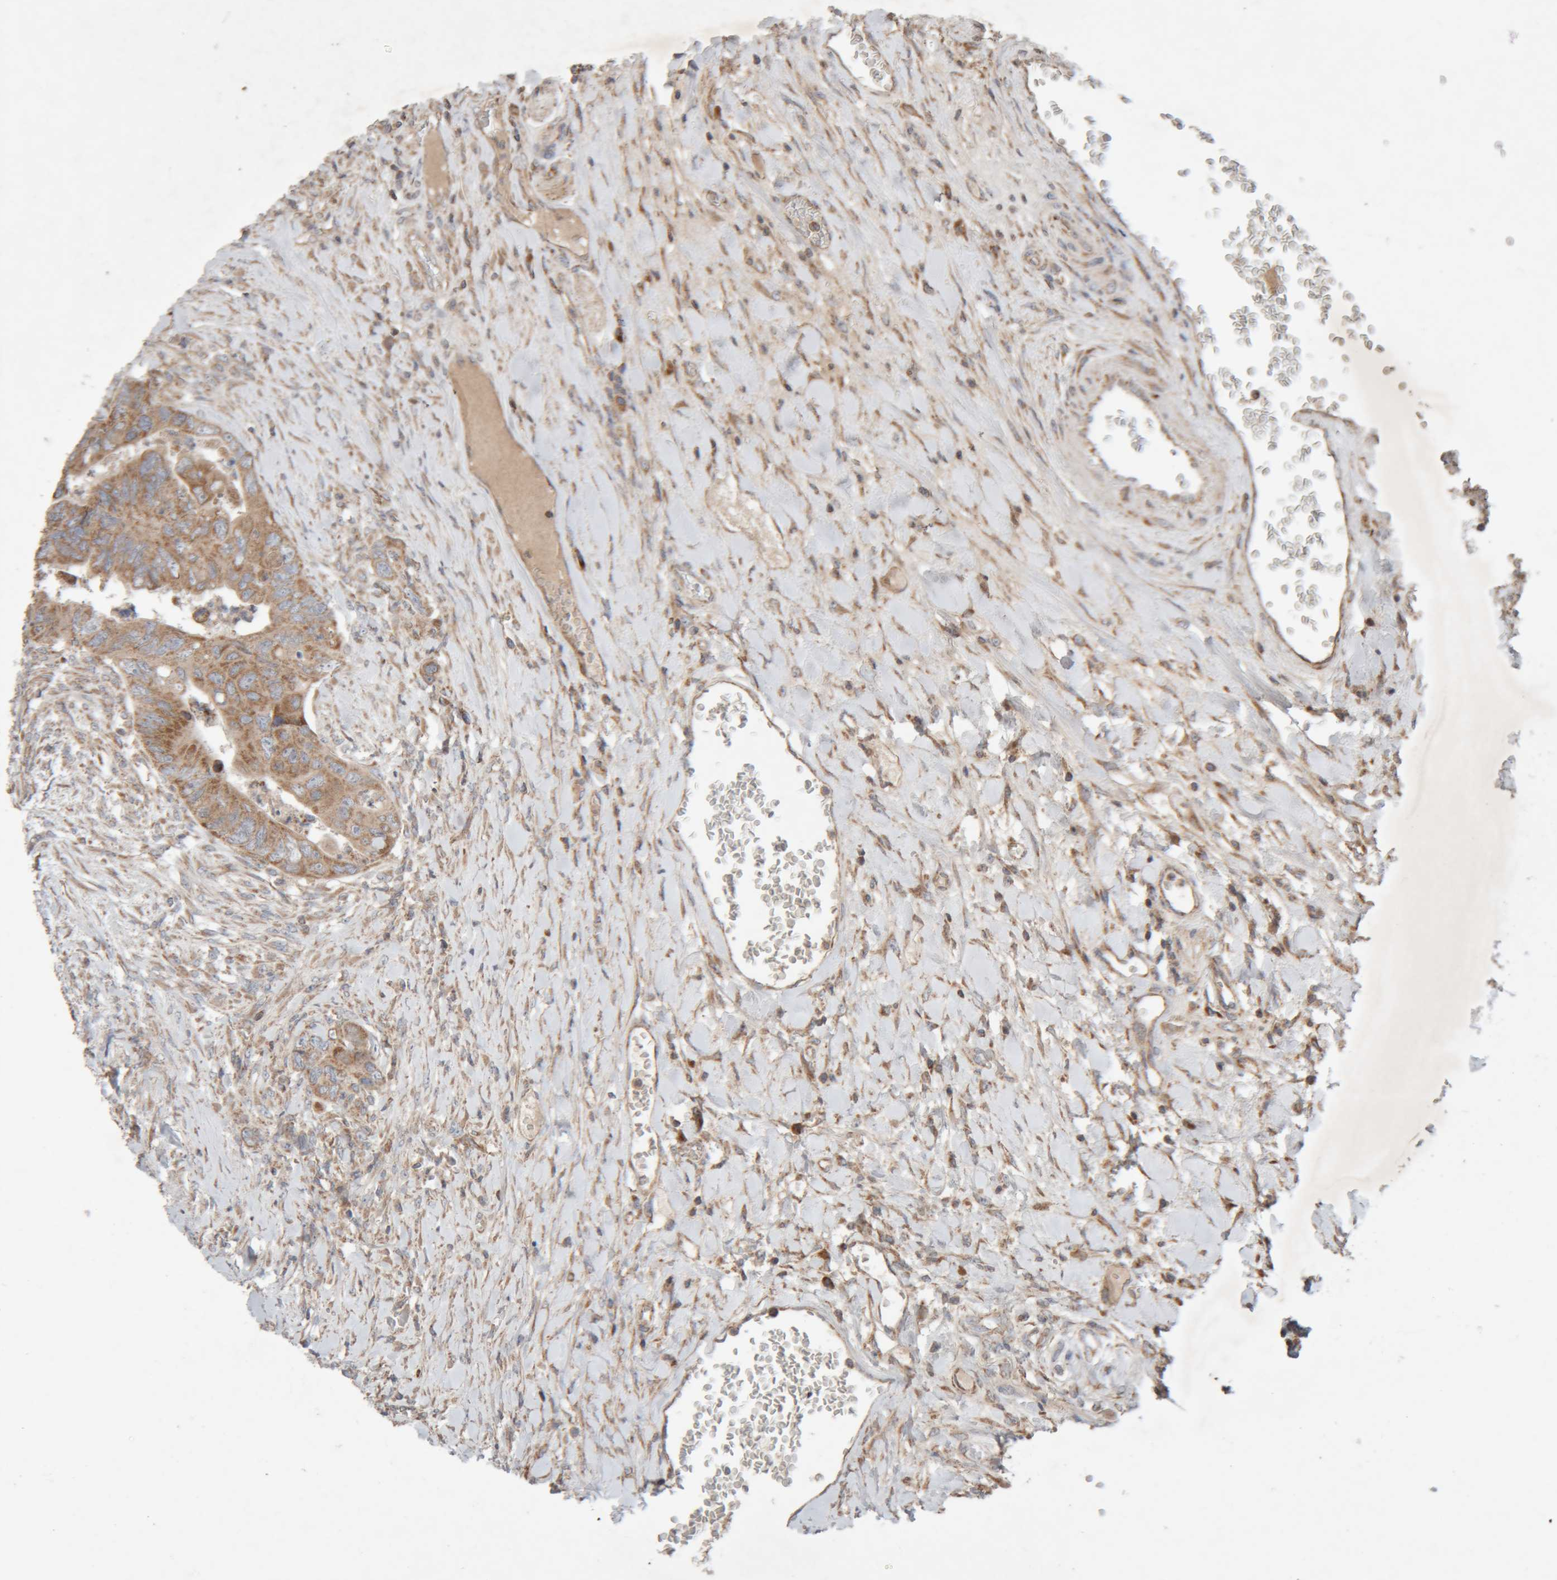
{"staining": {"intensity": "moderate", "quantity": ">75%", "location": "cytoplasmic/membranous"}, "tissue": "colorectal cancer", "cell_type": "Tumor cells", "image_type": "cancer", "snomed": [{"axis": "morphology", "description": "Adenocarcinoma, NOS"}, {"axis": "topography", "description": "Rectum"}], "caption": "Immunohistochemistry of human colorectal cancer reveals medium levels of moderate cytoplasmic/membranous positivity in about >75% of tumor cells.", "gene": "KIF21B", "patient": {"sex": "male", "age": 63}}